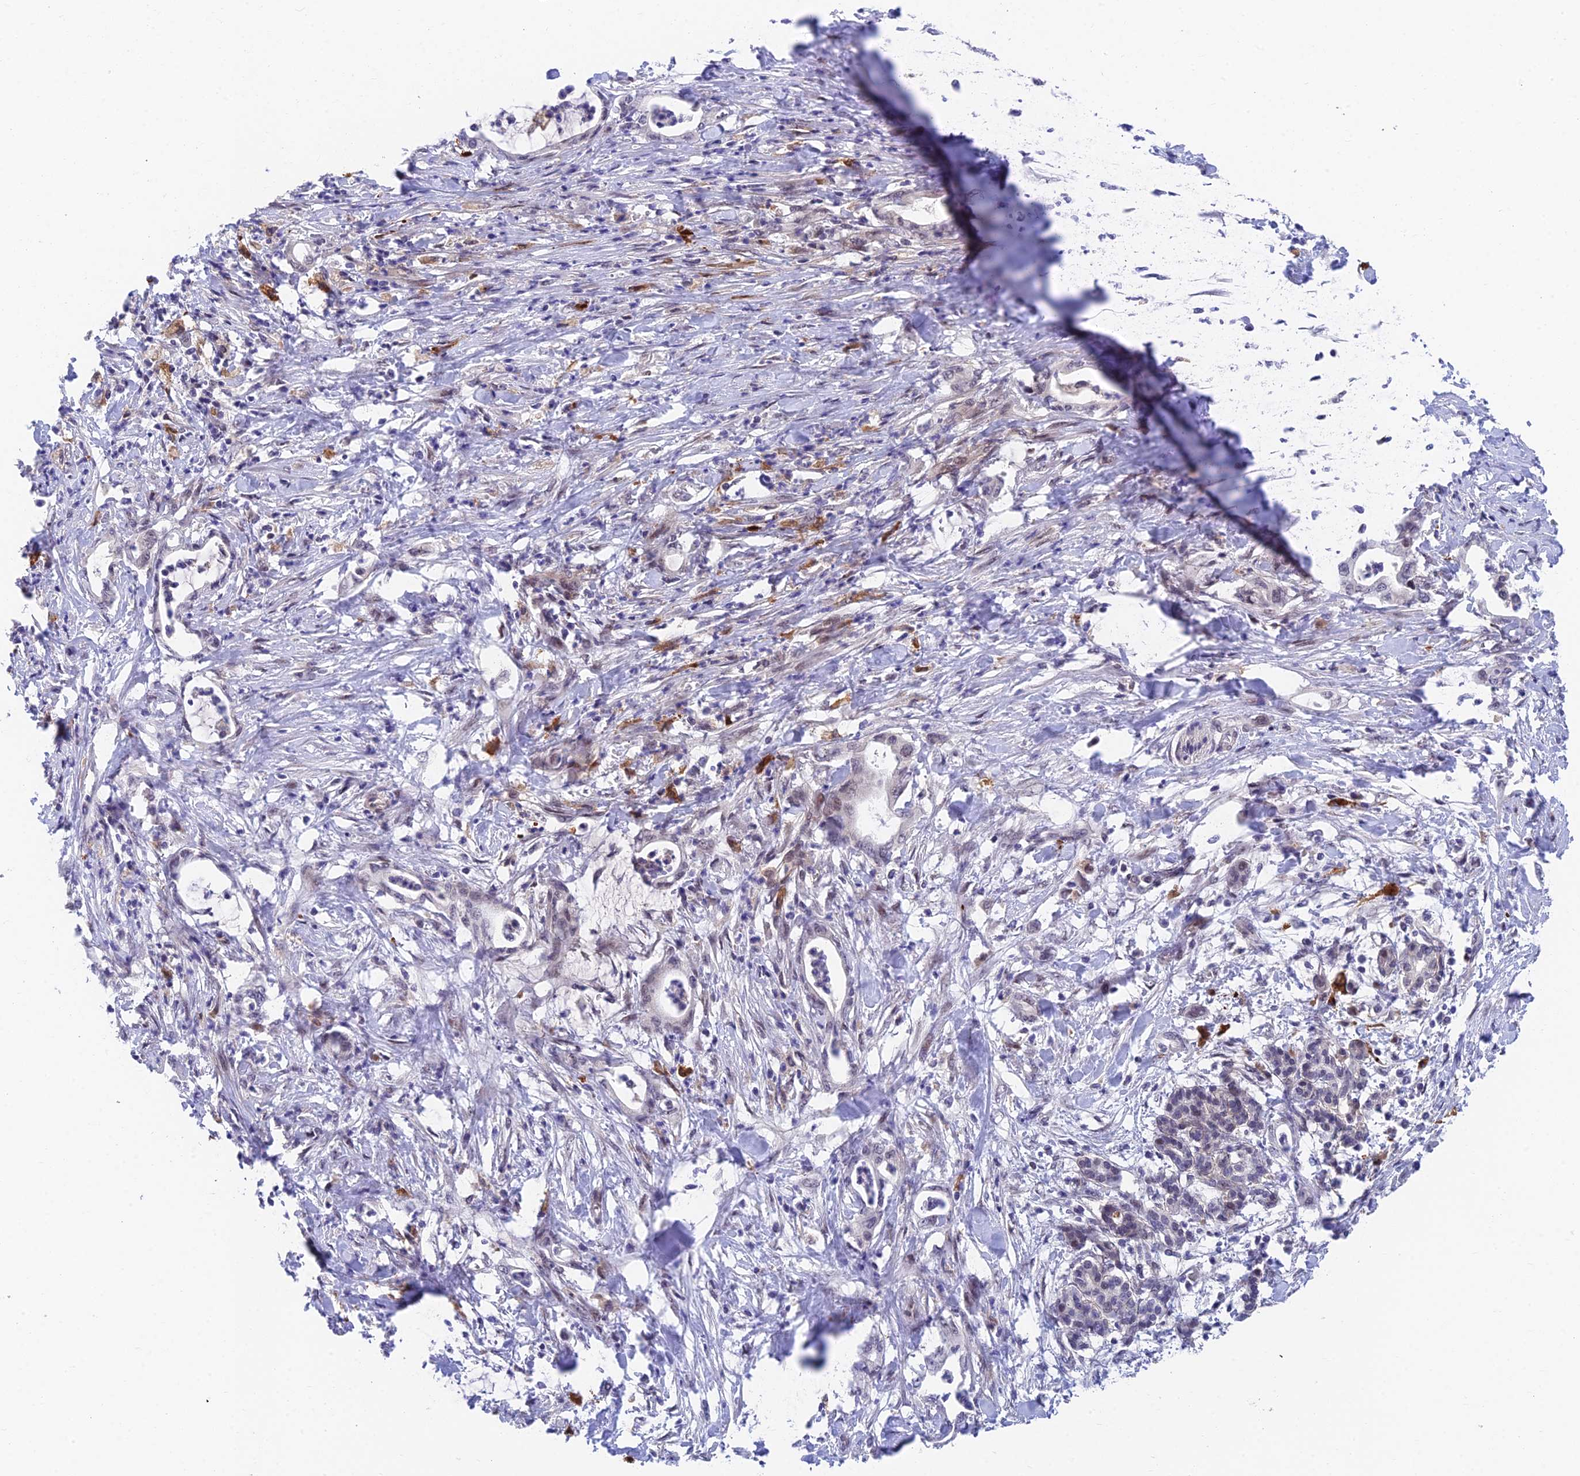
{"staining": {"intensity": "negative", "quantity": "none", "location": "none"}, "tissue": "pancreatic cancer", "cell_type": "Tumor cells", "image_type": "cancer", "snomed": [{"axis": "morphology", "description": "Adenocarcinoma, NOS"}, {"axis": "topography", "description": "Pancreas"}], "caption": "Immunohistochemical staining of human pancreatic cancer shows no significant positivity in tumor cells.", "gene": "NSMCE1", "patient": {"sex": "female", "age": 55}}